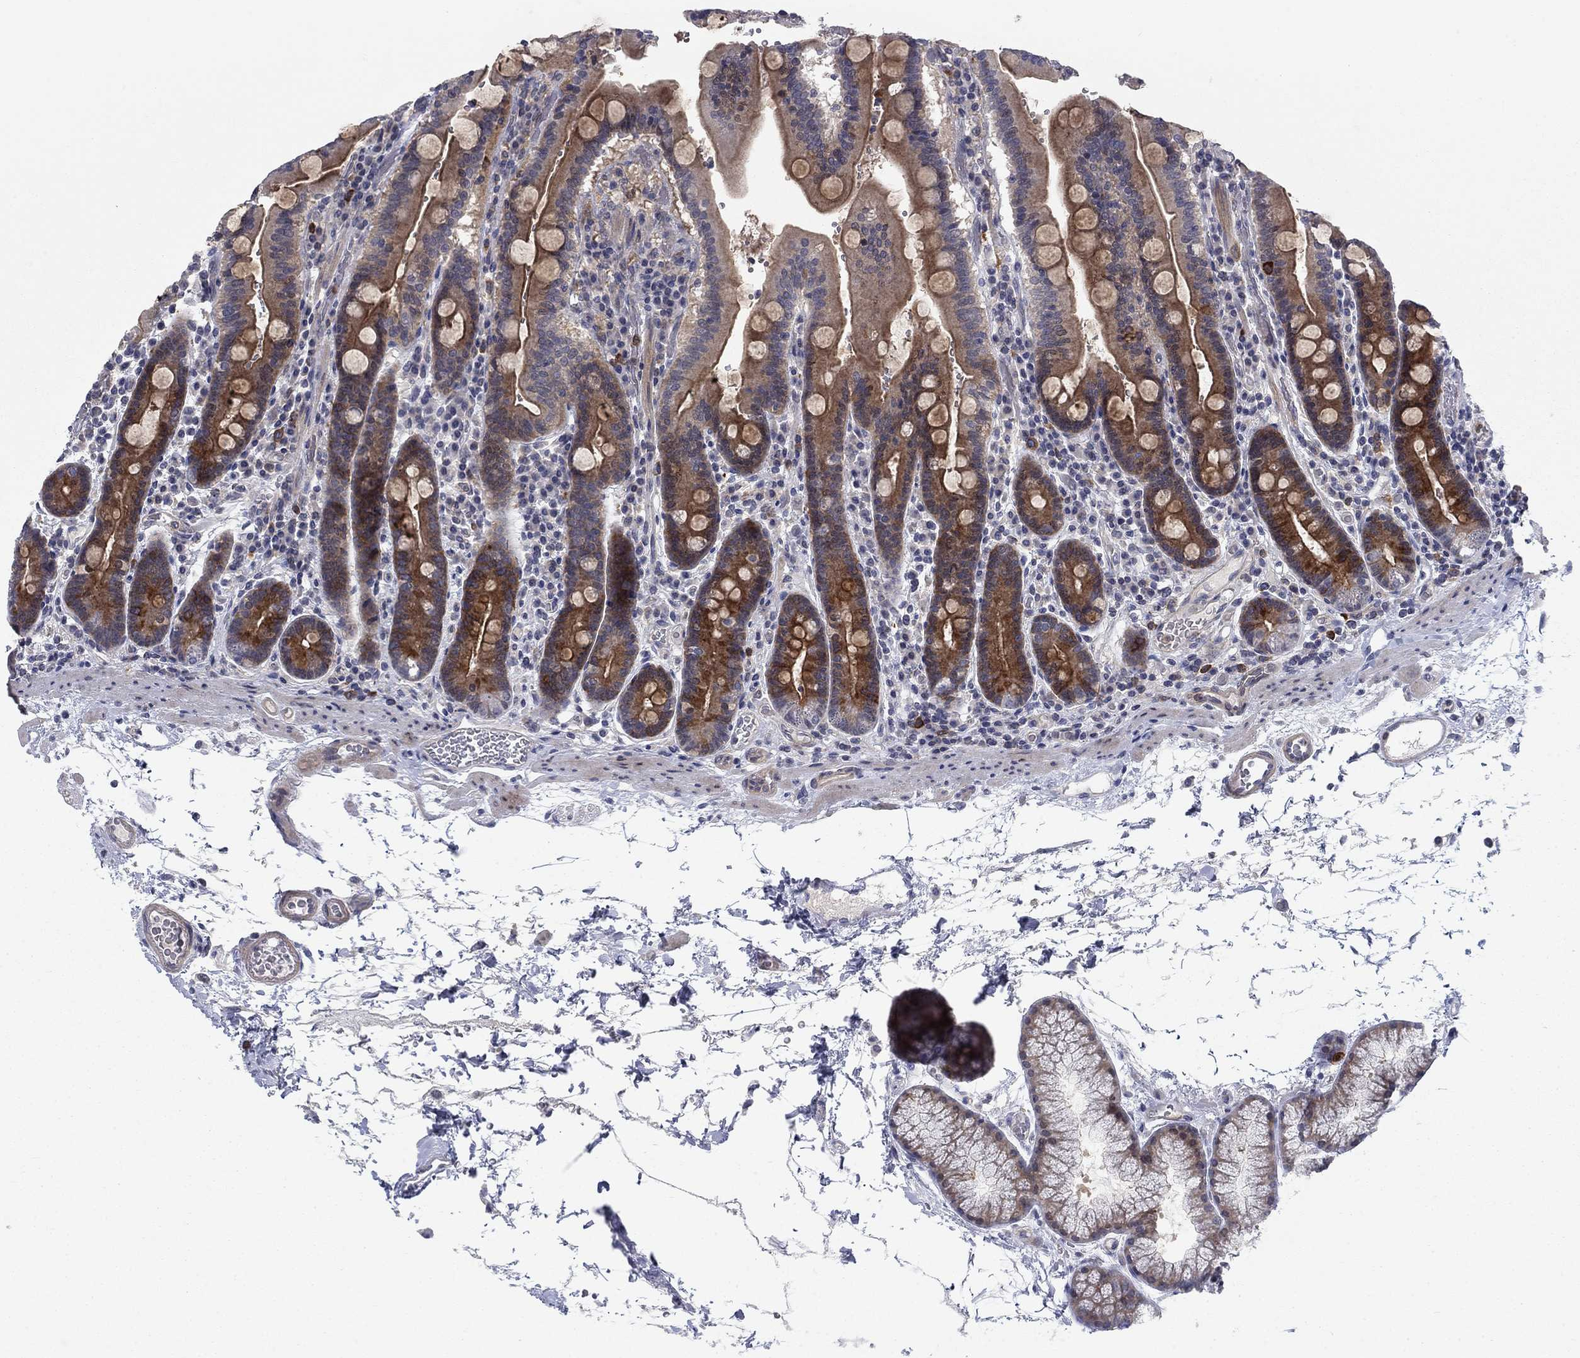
{"staining": {"intensity": "strong", "quantity": "25%-75%", "location": "cytoplasmic/membranous"}, "tissue": "duodenum", "cell_type": "Glandular cells", "image_type": "normal", "snomed": [{"axis": "morphology", "description": "Normal tissue, NOS"}, {"axis": "topography", "description": "Duodenum"}], "caption": "Duodenum stained with immunohistochemistry (IHC) shows strong cytoplasmic/membranous expression in about 25%-75% of glandular cells.", "gene": "KIF15", "patient": {"sex": "female", "age": 62}}